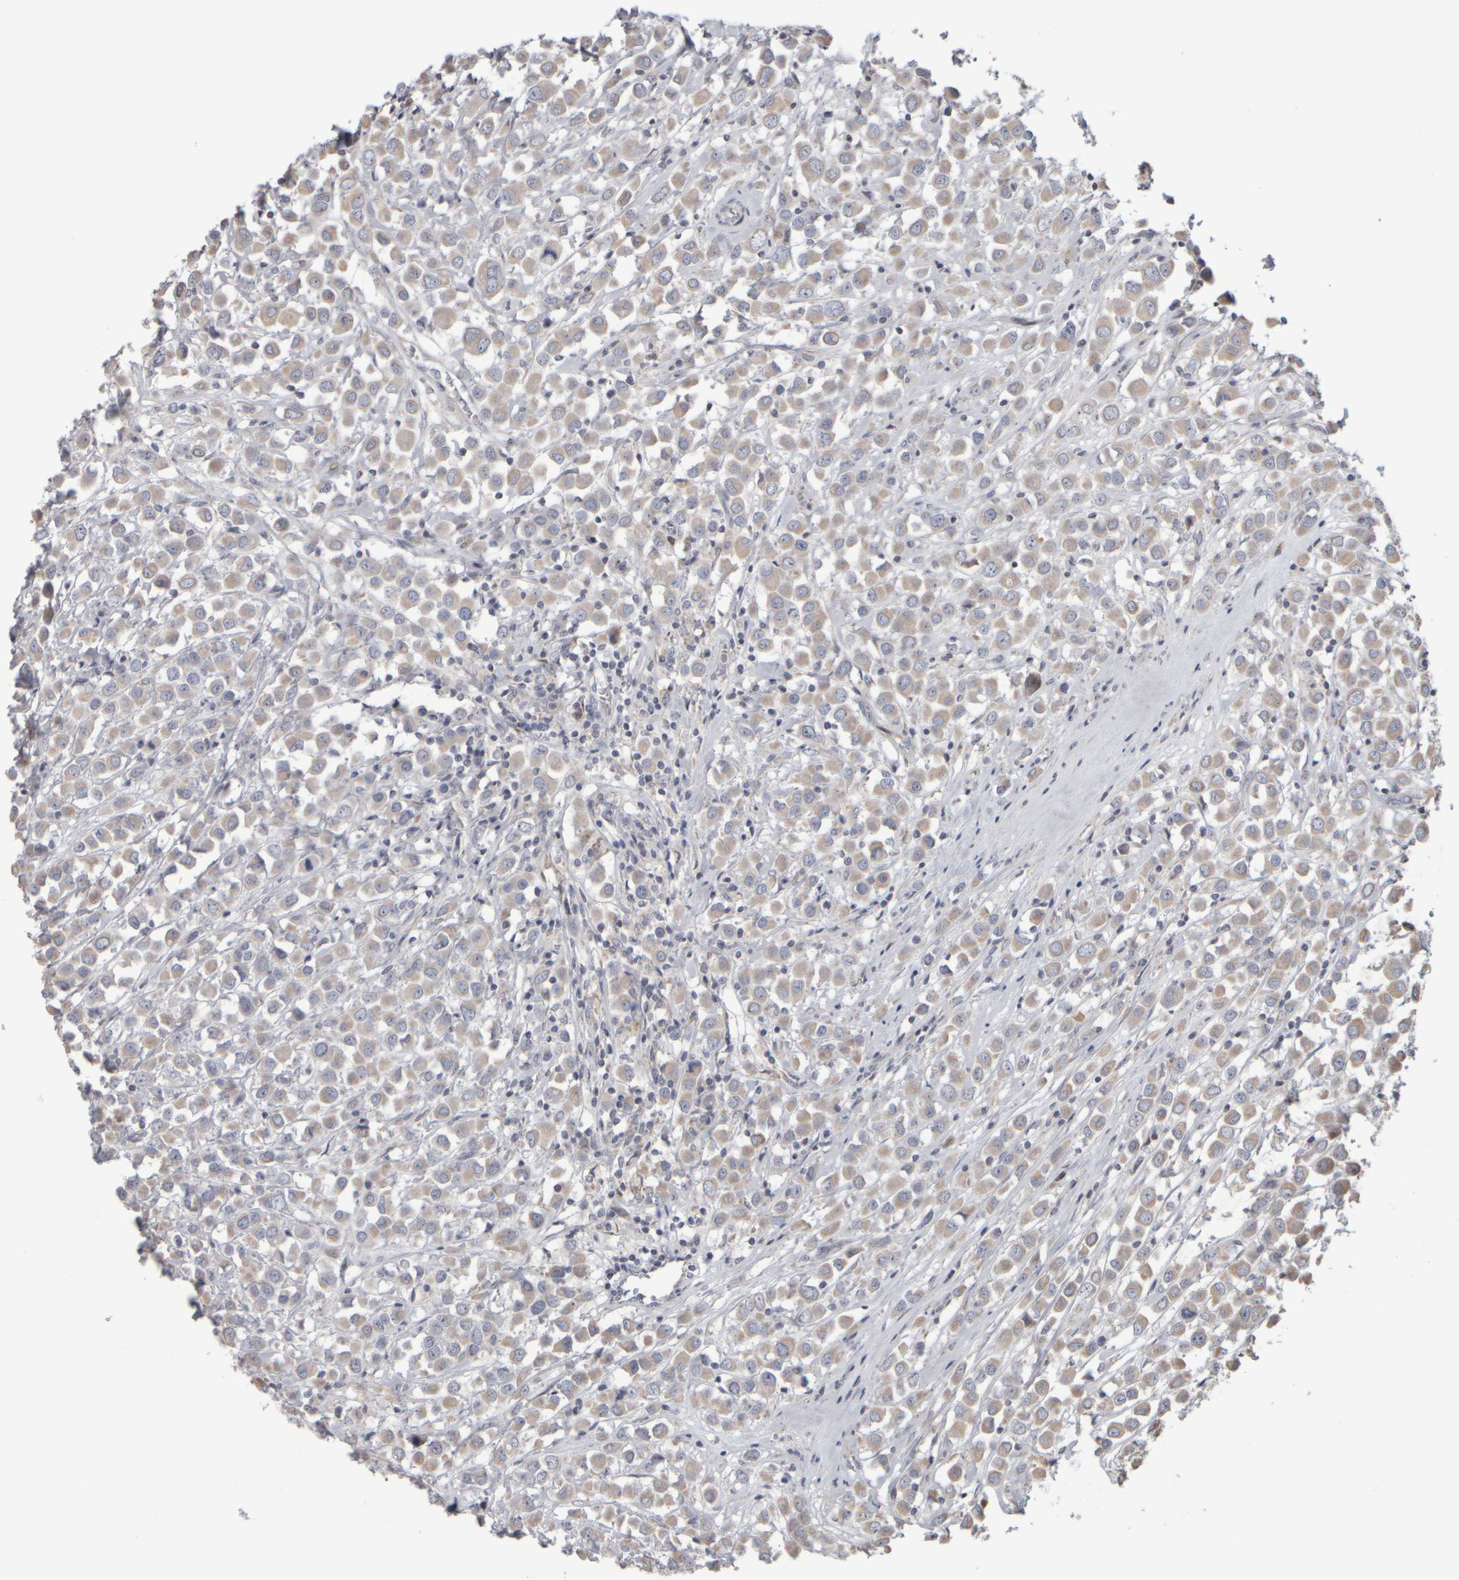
{"staining": {"intensity": "weak", "quantity": ">75%", "location": "cytoplasmic/membranous"}, "tissue": "breast cancer", "cell_type": "Tumor cells", "image_type": "cancer", "snomed": [{"axis": "morphology", "description": "Duct carcinoma"}, {"axis": "topography", "description": "Breast"}], "caption": "Immunohistochemical staining of human breast intraductal carcinoma demonstrates low levels of weak cytoplasmic/membranous protein positivity in about >75% of tumor cells.", "gene": "SCO1", "patient": {"sex": "female", "age": 61}}